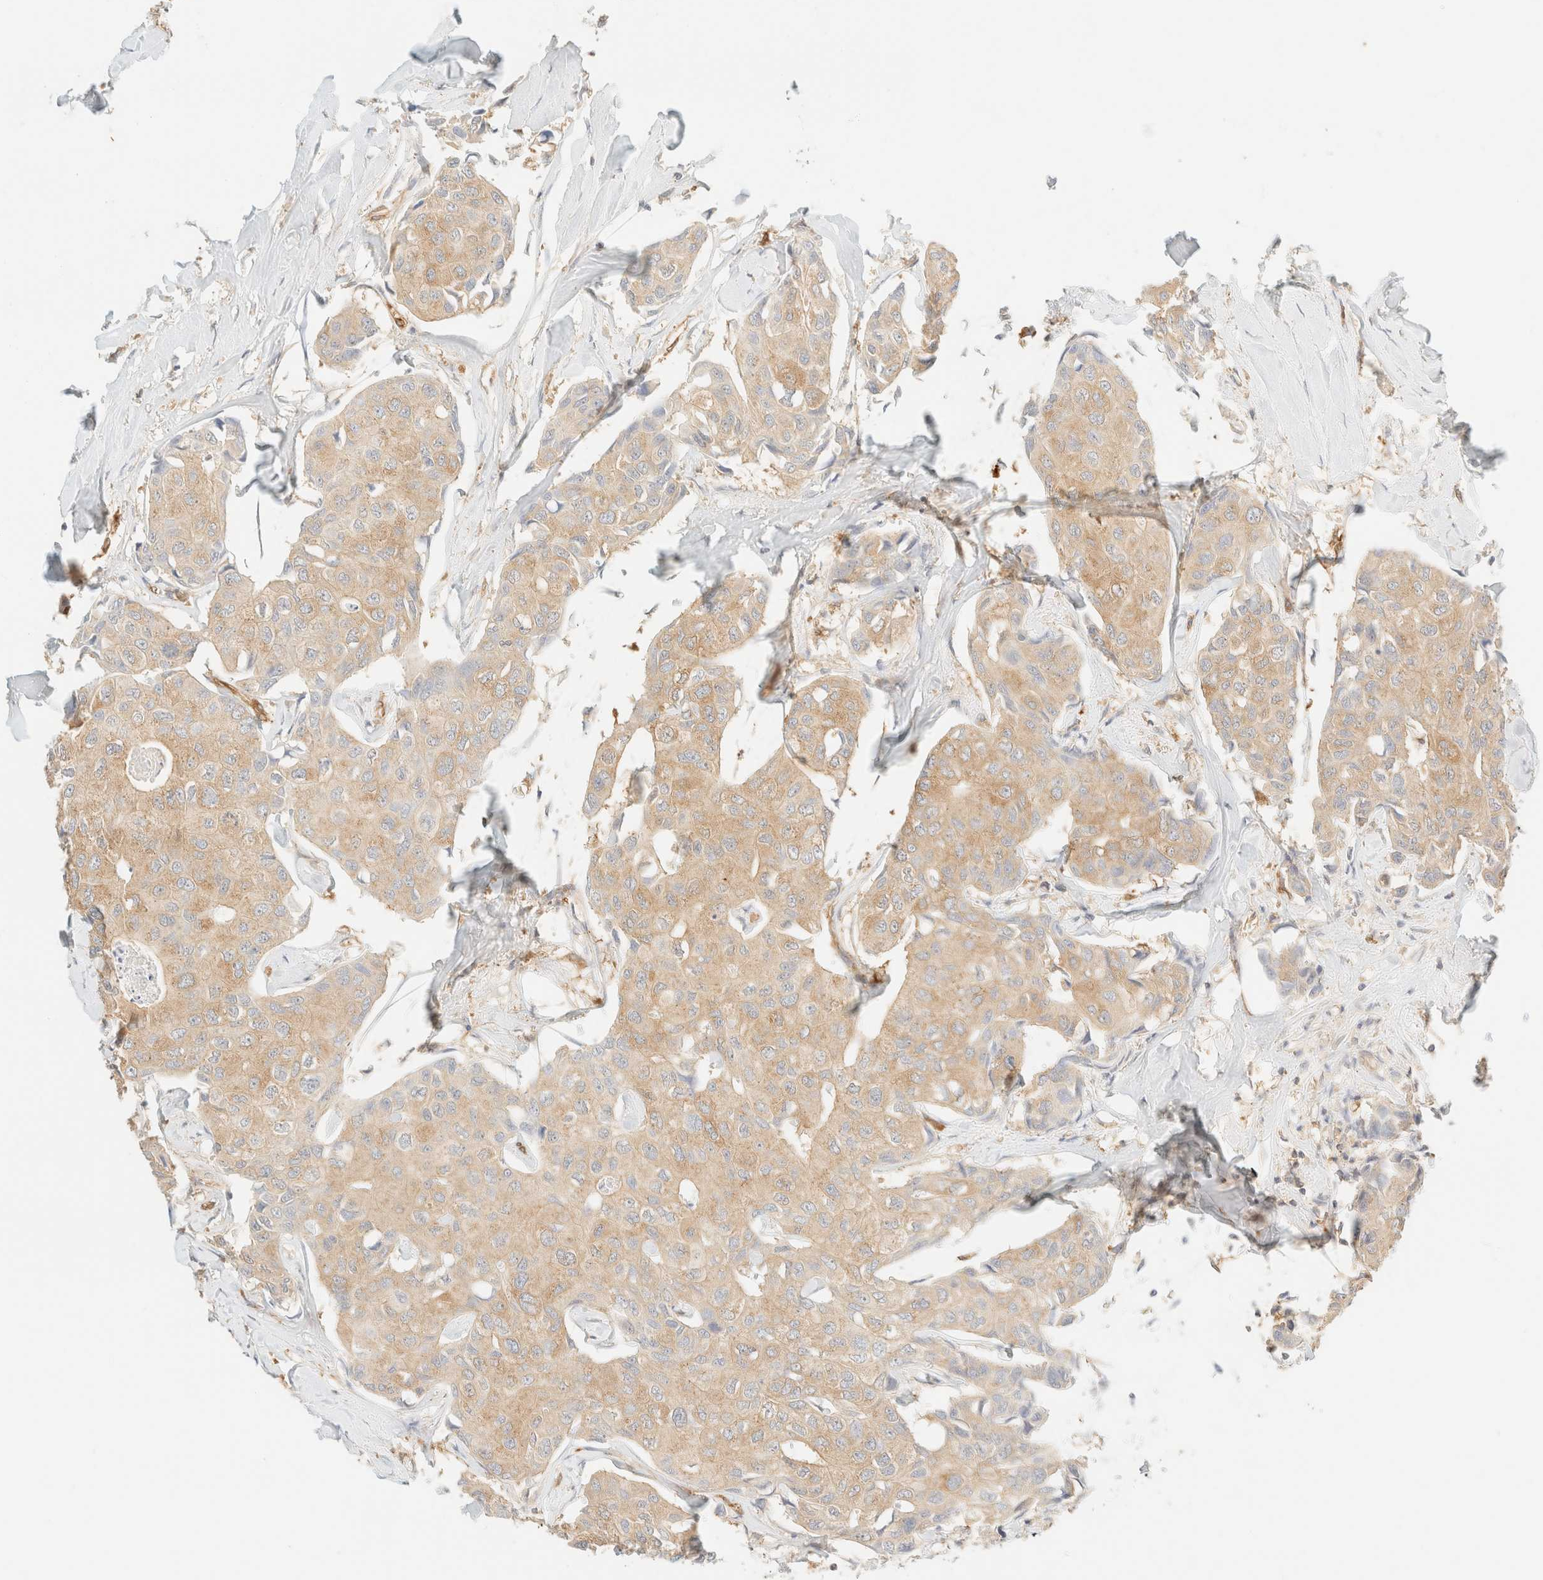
{"staining": {"intensity": "weak", "quantity": ">75%", "location": "cytoplasmic/membranous"}, "tissue": "breast cancer", "cell_type": "Tumor cells", "image_type": "cancer", "snomed": [{"axis": "morphology", "description": "Duct carcinoma"}, {"axis": "topography", "description": "Breast"}], "caption": "Brown immunohistochemical staining in human breast cancer shows weak cytoplasmic/membranous expression in approximately >75% of tumor cells. Using DAB (3,3'-diaminobenzidine) (brown) and hematoxylin (blue) stains, captured at high magnification using brightfield microscopy.", "gene": "FHOD1", "patient": {"sex": "female", "age": 80}}